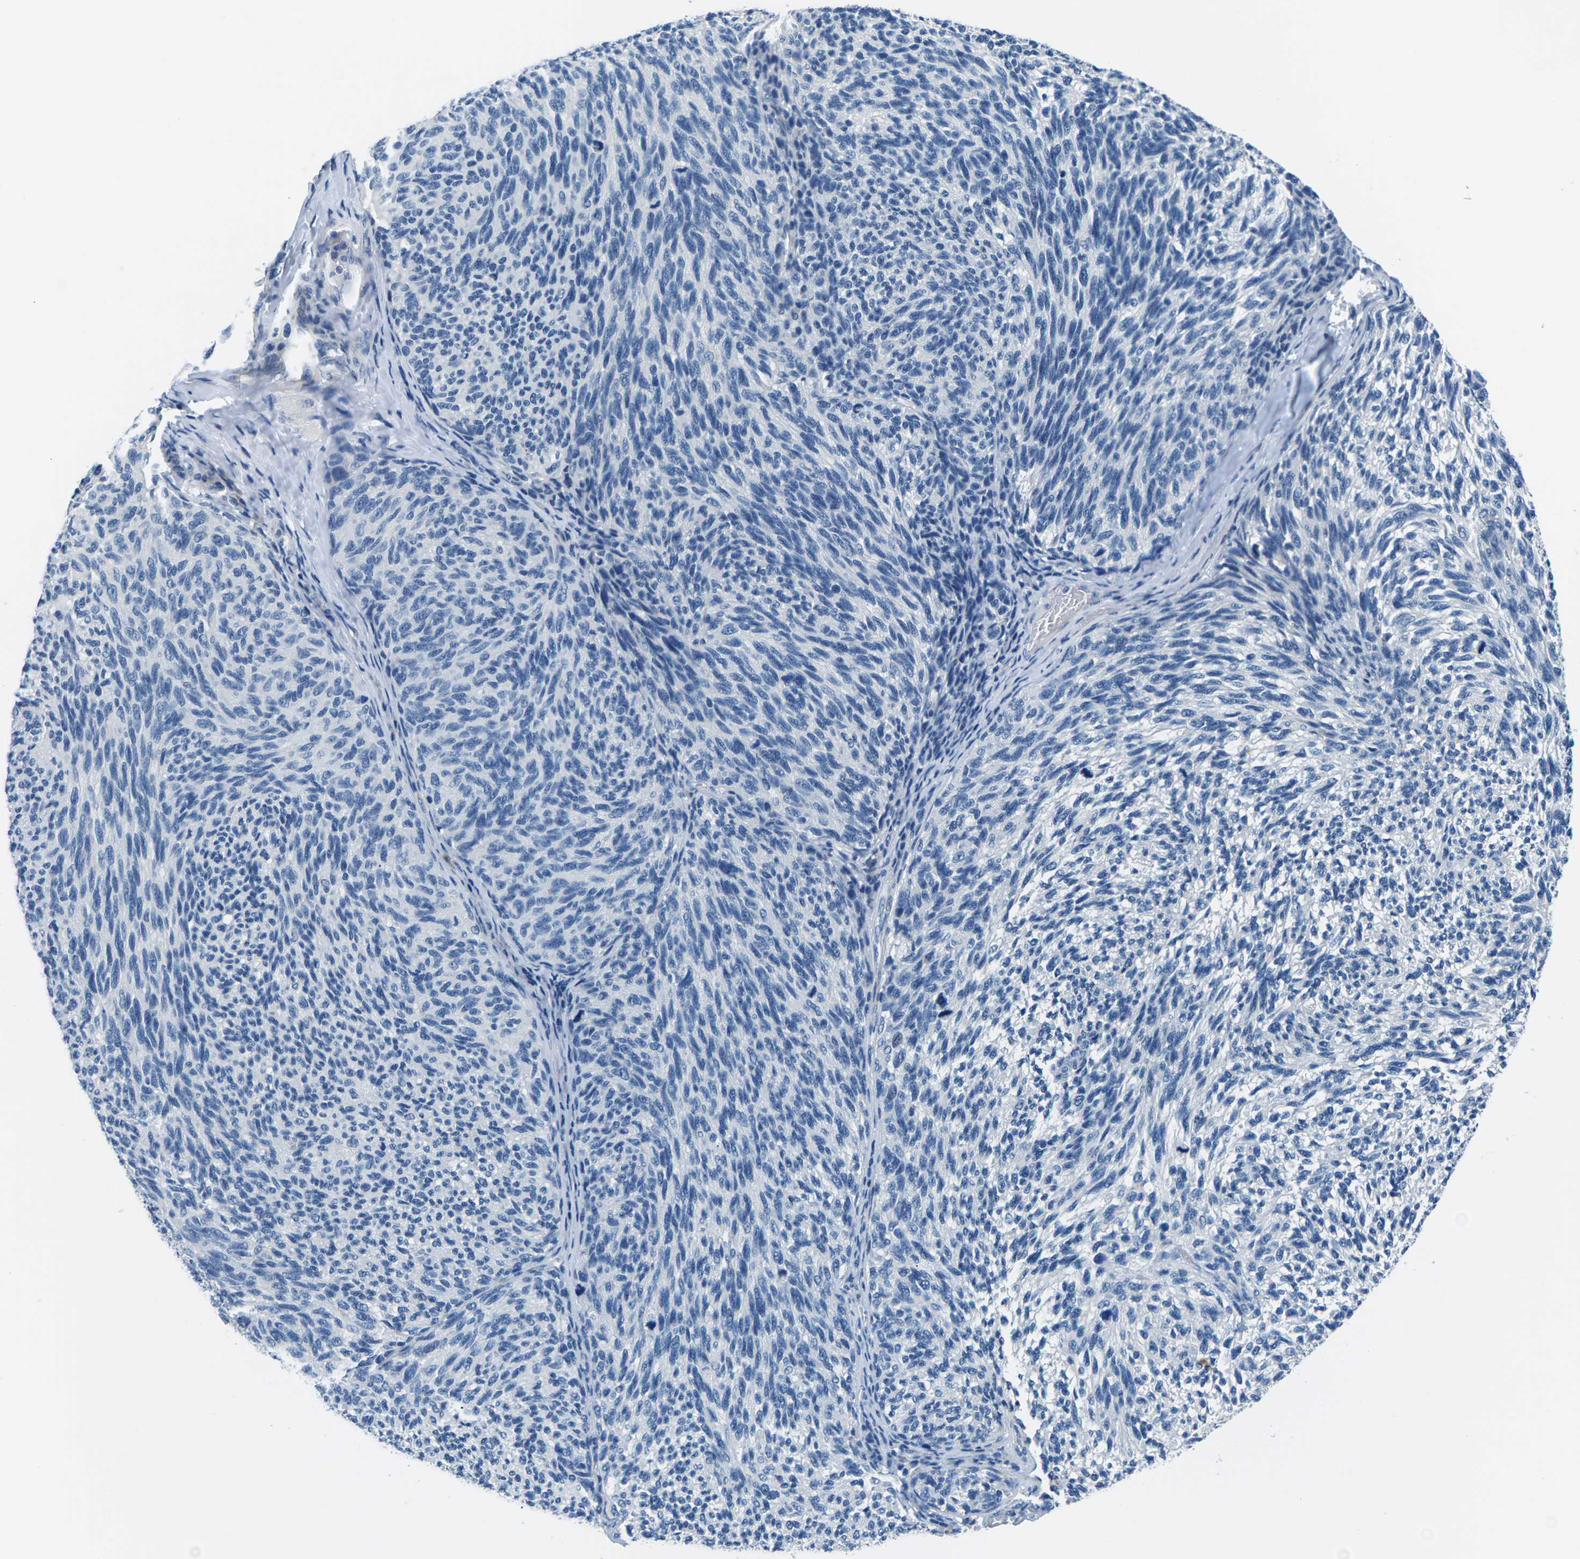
{"staining": {"intensity": "negative", "quantity": "none", "location": "none"}, "tissue": "melanoma", "cell_type": "Tumor cells", "image_type": "cancer", "snomed": [{"axis": "morphology", "description": "Malignant melanoma, NOS"}, {"axis": "topography", "description": "Skin"}], "caption": "Tumor cells show no significant protein staining in melanoma.", "gene": "UMOD", "patient": {"sex": "female", "age": 73}}